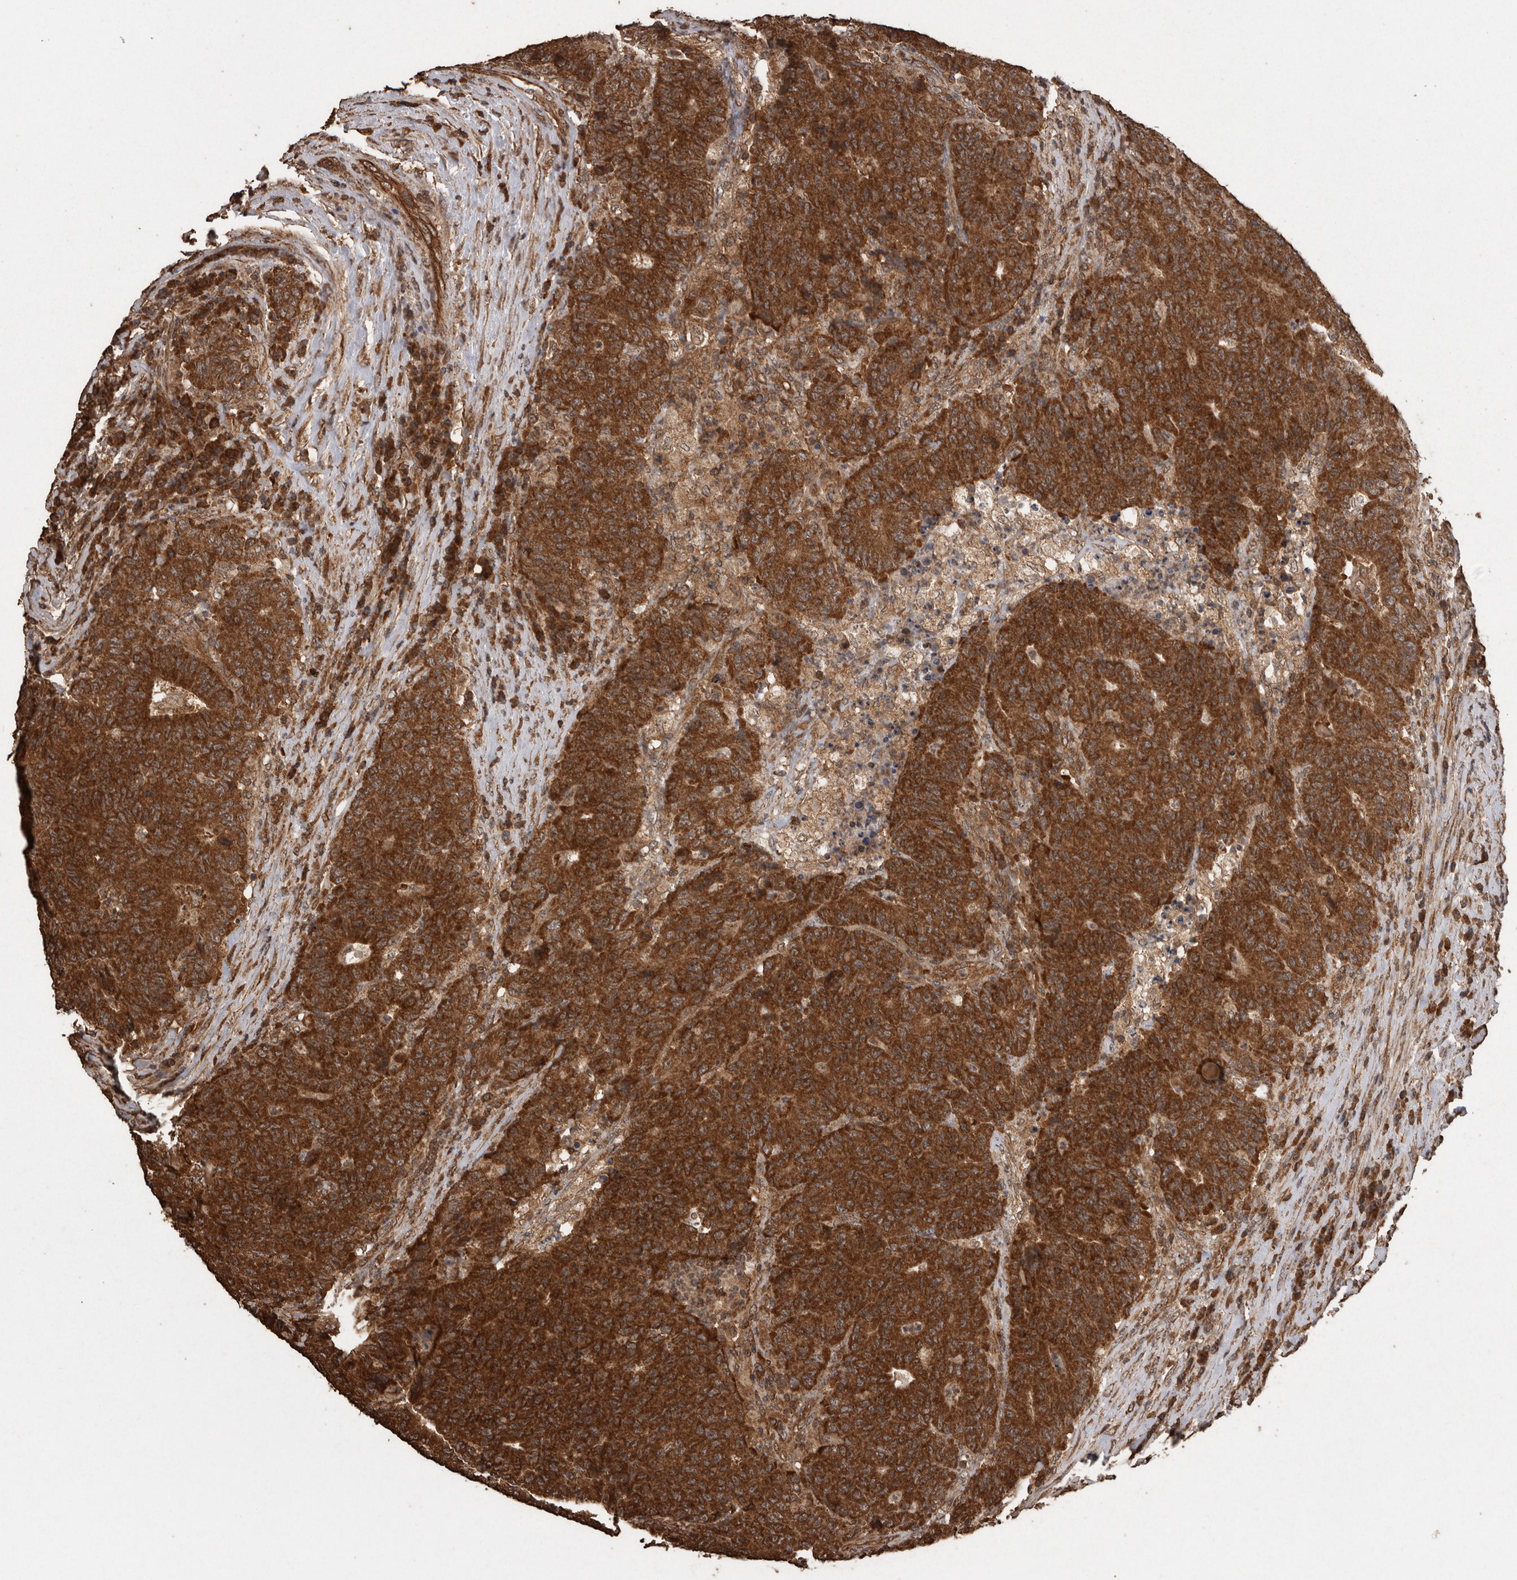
{"staining": {"intensity": "strong", "quantity": ">75%", "location": "cytoplasmic/membranous"}, "tissue": "colorectal cancer", "cell_type": "Tumor cells", "image_type": "cancer", "snomed": [{"axis": "morphology", "description": "Normal tissue, NOS"}, {"axis": "morphology", "description": "Adenocarcinoma, NOS"}, {"axis": "topography", "description": "Colon"}], "caption": "Colorectal cancer (adenocarcinoma) stained for a protein (brown) shows strong cytoplasmic/membranous positive positivity in about >75% of tumor cells.", "gene": "PINK1", "patient": {"sex": "female", "age": 75}}